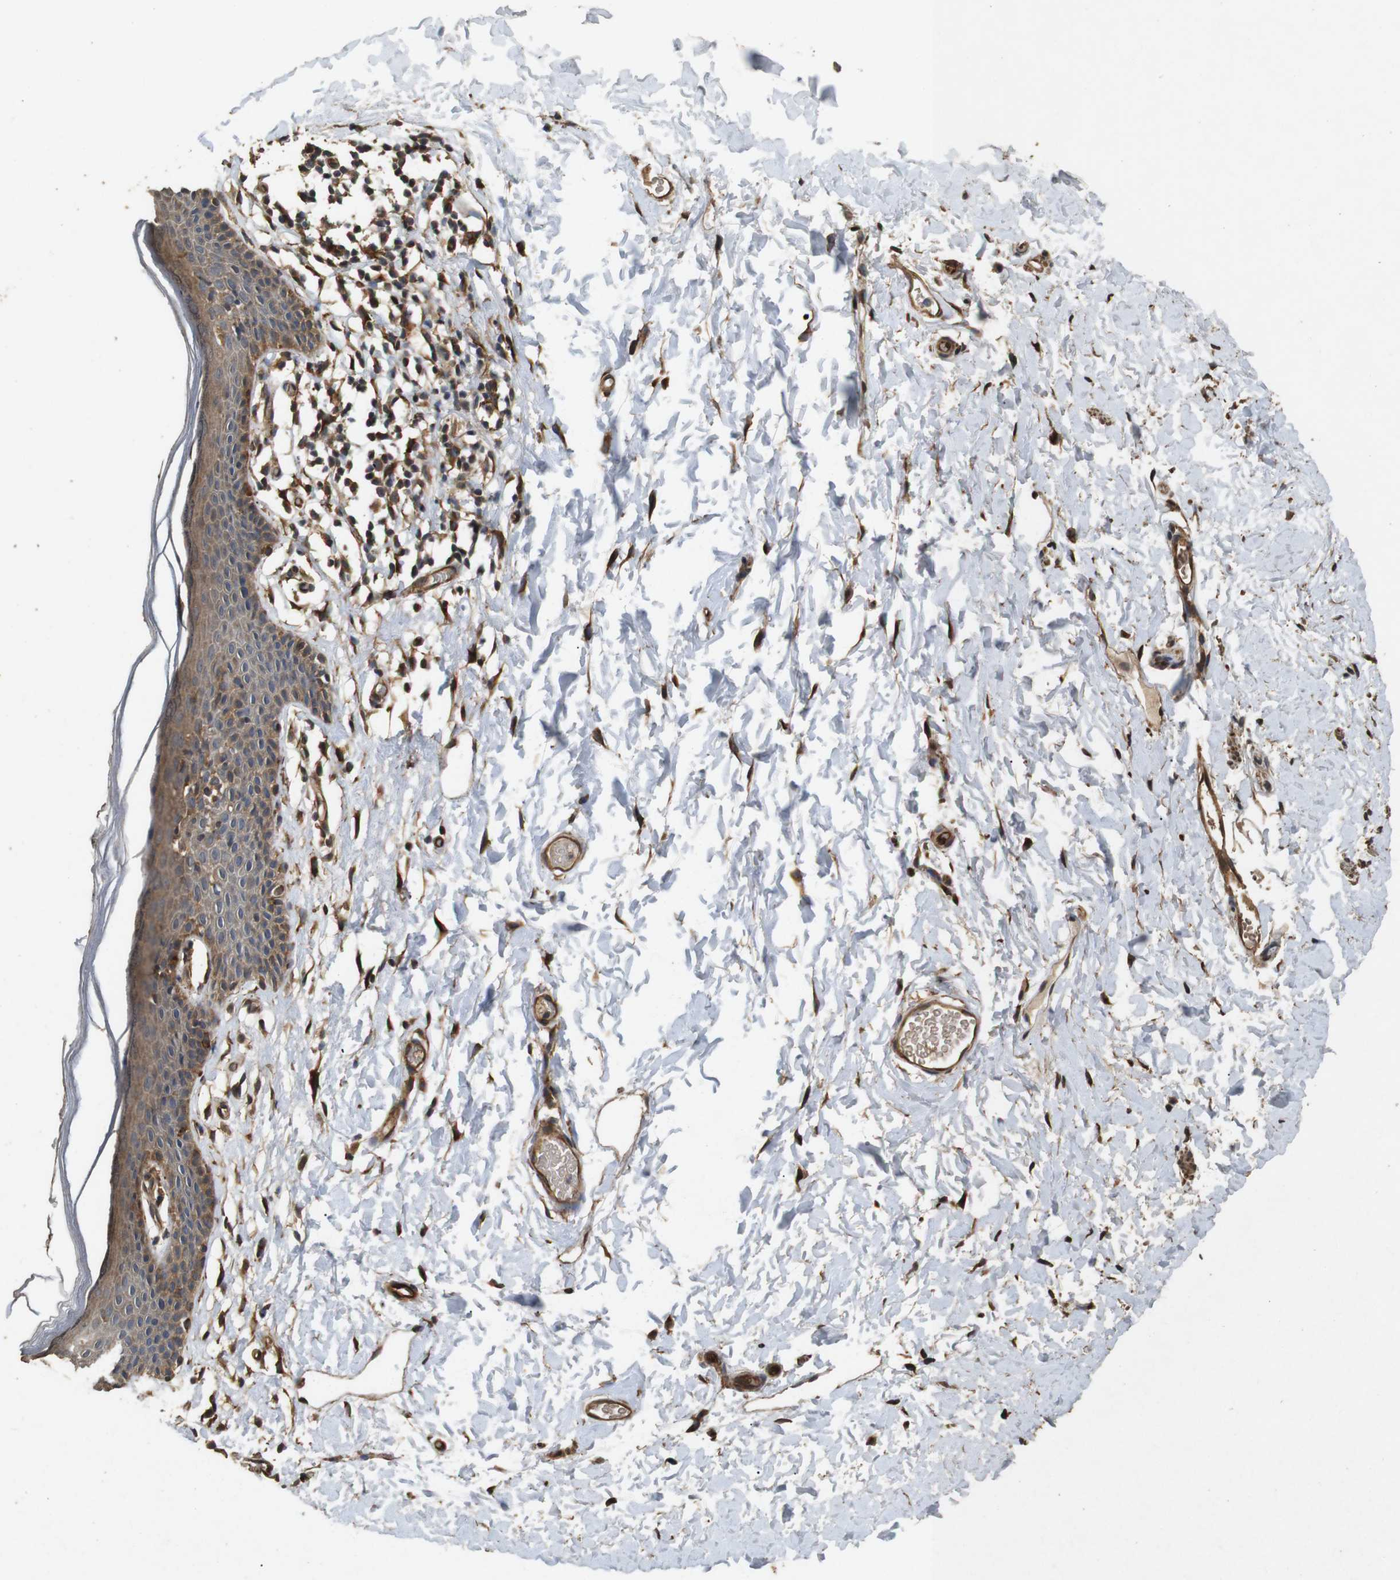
{"staining": {"intensity": "moderate", "quantity": ">75%", "location": "cytoplasmic/membranous"}, "tissue": "skin", "cell_type": "Epidermal cells", "image_type": "normal", "snomed": [{"axis": "morphology", "description": "Normal tissue, NOS"}, {"axis": "topography", "description": "Adipose tissue"}, {"axis": "topography", "description": "Vascular tissue"}, {"axis": "topography", "description": "Anal"}, {"axis": "topography", "description": "Peripheral nerve tissue"}], "caption": "This is an image of immunohistochemistry staining of benign skin, which shows moderate staining in the cytoplasmic/membranous of epidermal cells.", "gene": "CNPY4", "patient": {"sex": "female", "age": 54}}